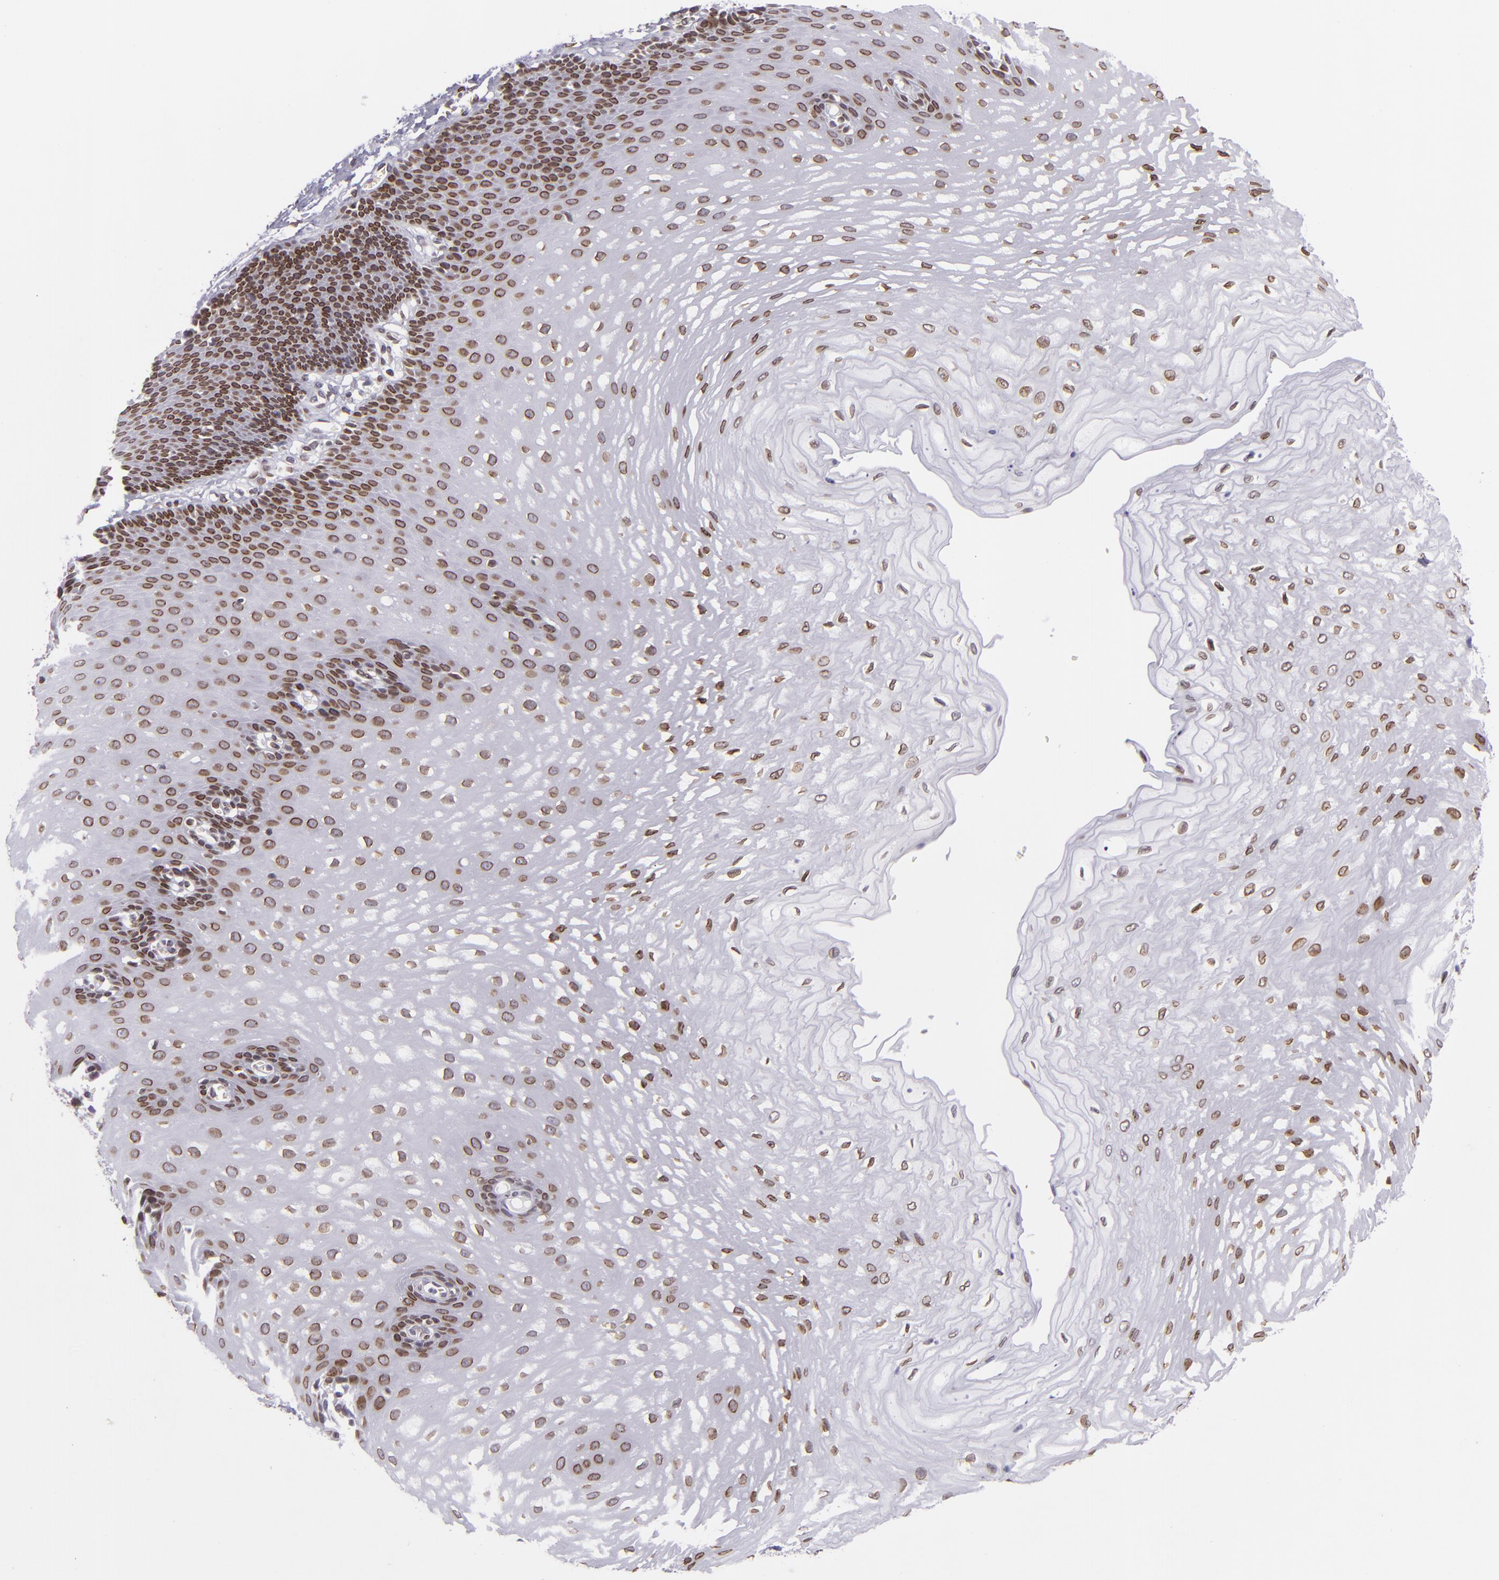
{"staining": {"intensity": "moderate", "quantity": ">75%", "location": "nuclear"}, "tissue": "esophagus", "cell_type": "Squamous epithelial cells", "image_type": "normal", "snomed": [{"axis": "morphology", "description": "Normal tissue, NOS"}, {"axis": "topography", "description": "Esophagus"}], "caption": "Protein staining of benign esophagus displays moderate nuclear positivity in approximately >75% of squamous epithelial cells. Nuclei are stained in blue.", "gene": "EMD", "patient": {"sex": "male", "age": 70}}